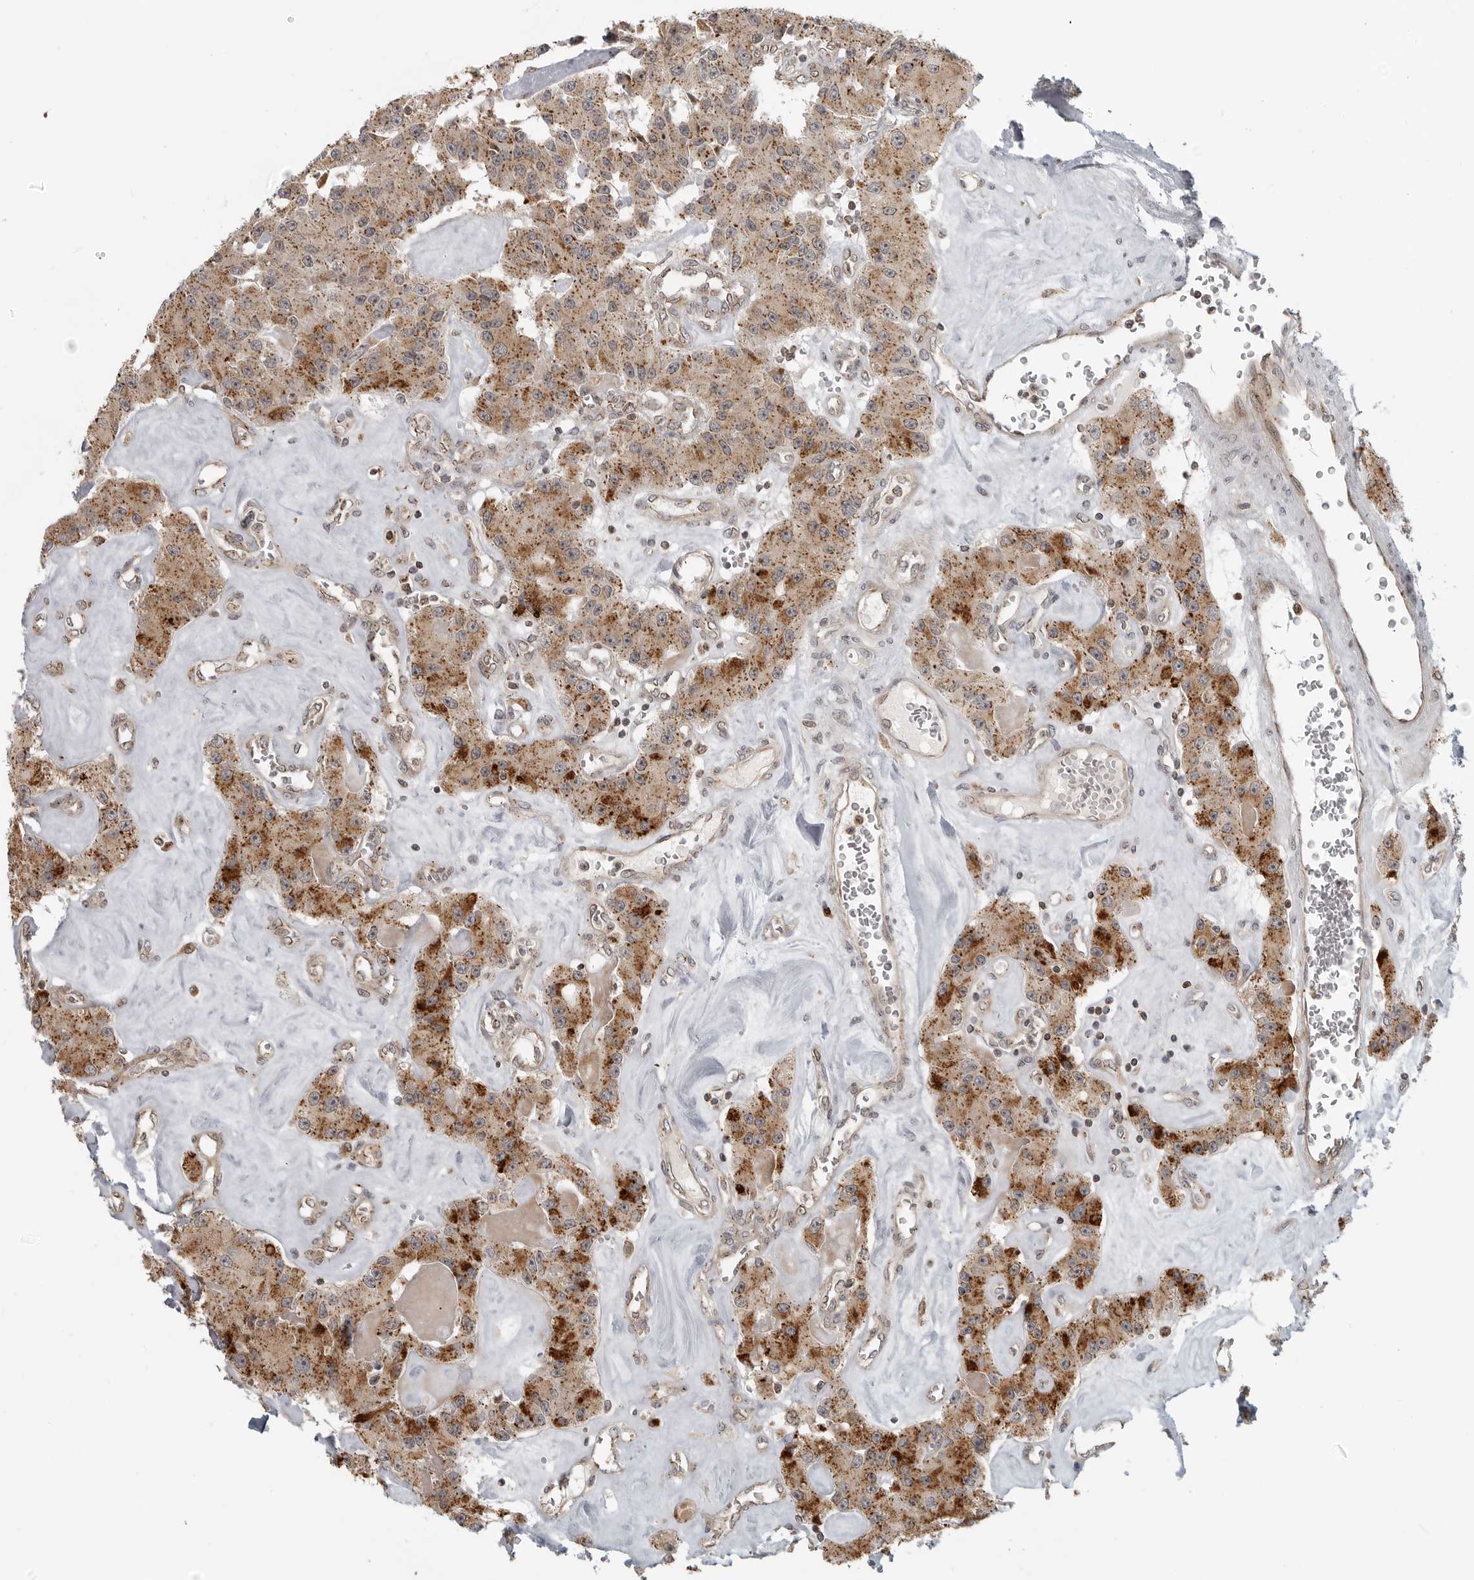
{"staining": {"intensity": "strong", "quantity": ">75%", "location": "cytoplasmic/membranous"}, "tissue": "carcinoid", "cell_type": "Tumor cells", "image_type": "cancer", "snomed": [{"axis": "morphology", "description": "Carcinoid, malignant, NOS"}, {"axis": "topography", "description": "Pancreas"}], "caption": "Carcinoid (malignant) stained for a protein shows strong cytoplasmic/membranous positivity in tumor cells.", "gene": "COPA", "patient": {"sex": "male", "age": 41}}